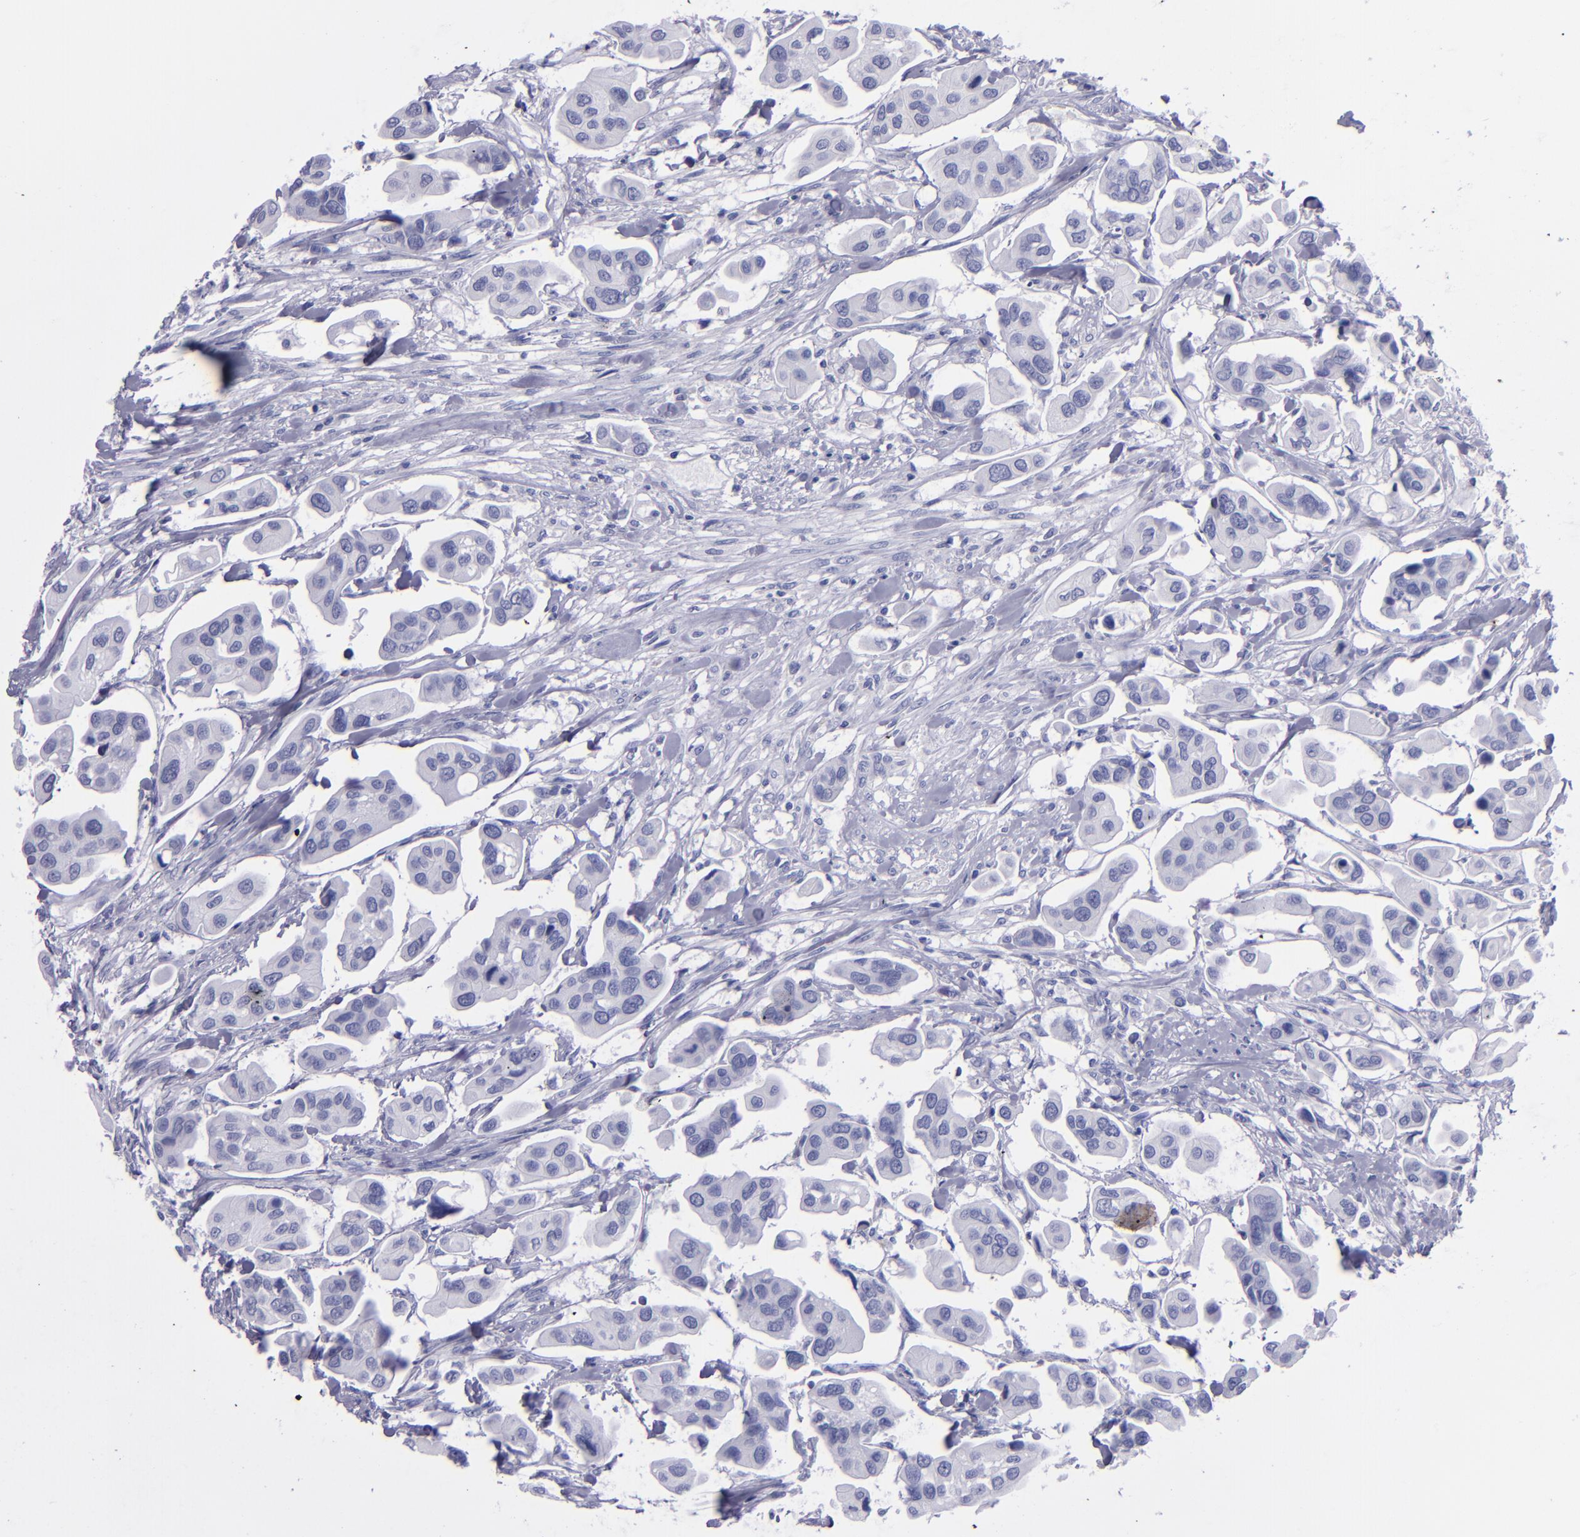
{"staining": {"intensity": "negative", "quantity": "none", "location": "none"}, "tissue": "urothelial cancer", "cell_type": "Tumor cells", "image_type": "cancer", "snomed": [{"axis": "morphology", "description": "Adenocarcinoma, NOS"}, {"axis": "topography", "description": "Urinary bladder"}], "caption": "Tumor cells show no significant protein positivity in urothelial cancer.", "gene": "CD37", "patient": {"sex": "male", "age": 61}}